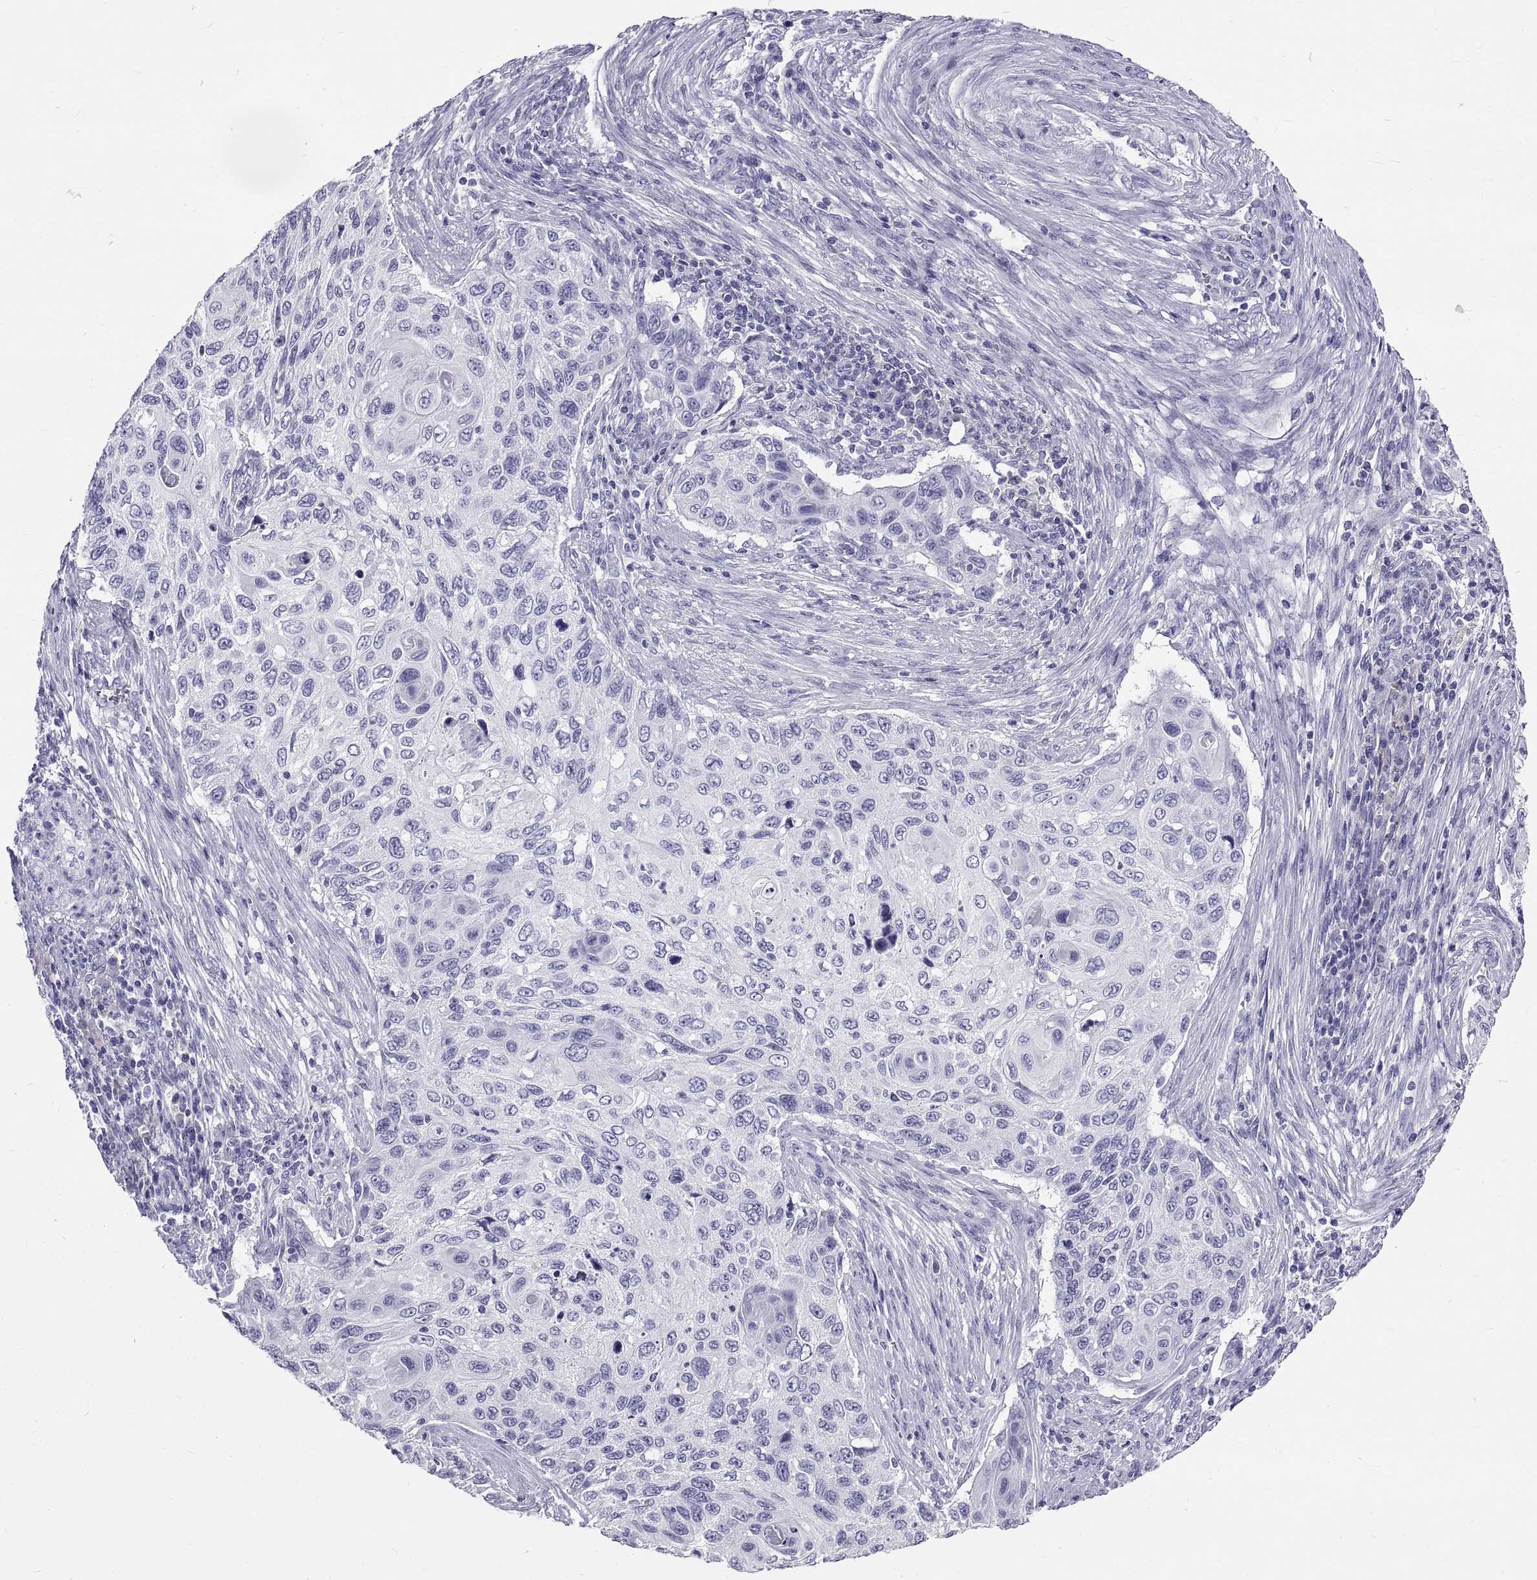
{"staining": {"intensity": "negative", "quantity": "none", "location": "none"}, "tissue": "cervical cancer", "cell_type": "Tumor cells", "image_type": "cancer", "snomed": [{"axis": "morphology", "description": "Squamous cell carcinoma, NOS"}, {"axis": "topography", "description": "Cervix"}], "caption": "Histopathology image shows no protein staining in tumor cells of cervical cancer (squamous cell carcinoma) tissue.", "gene": "GNG12", "patient": {"sex": "female", "age": 70}}